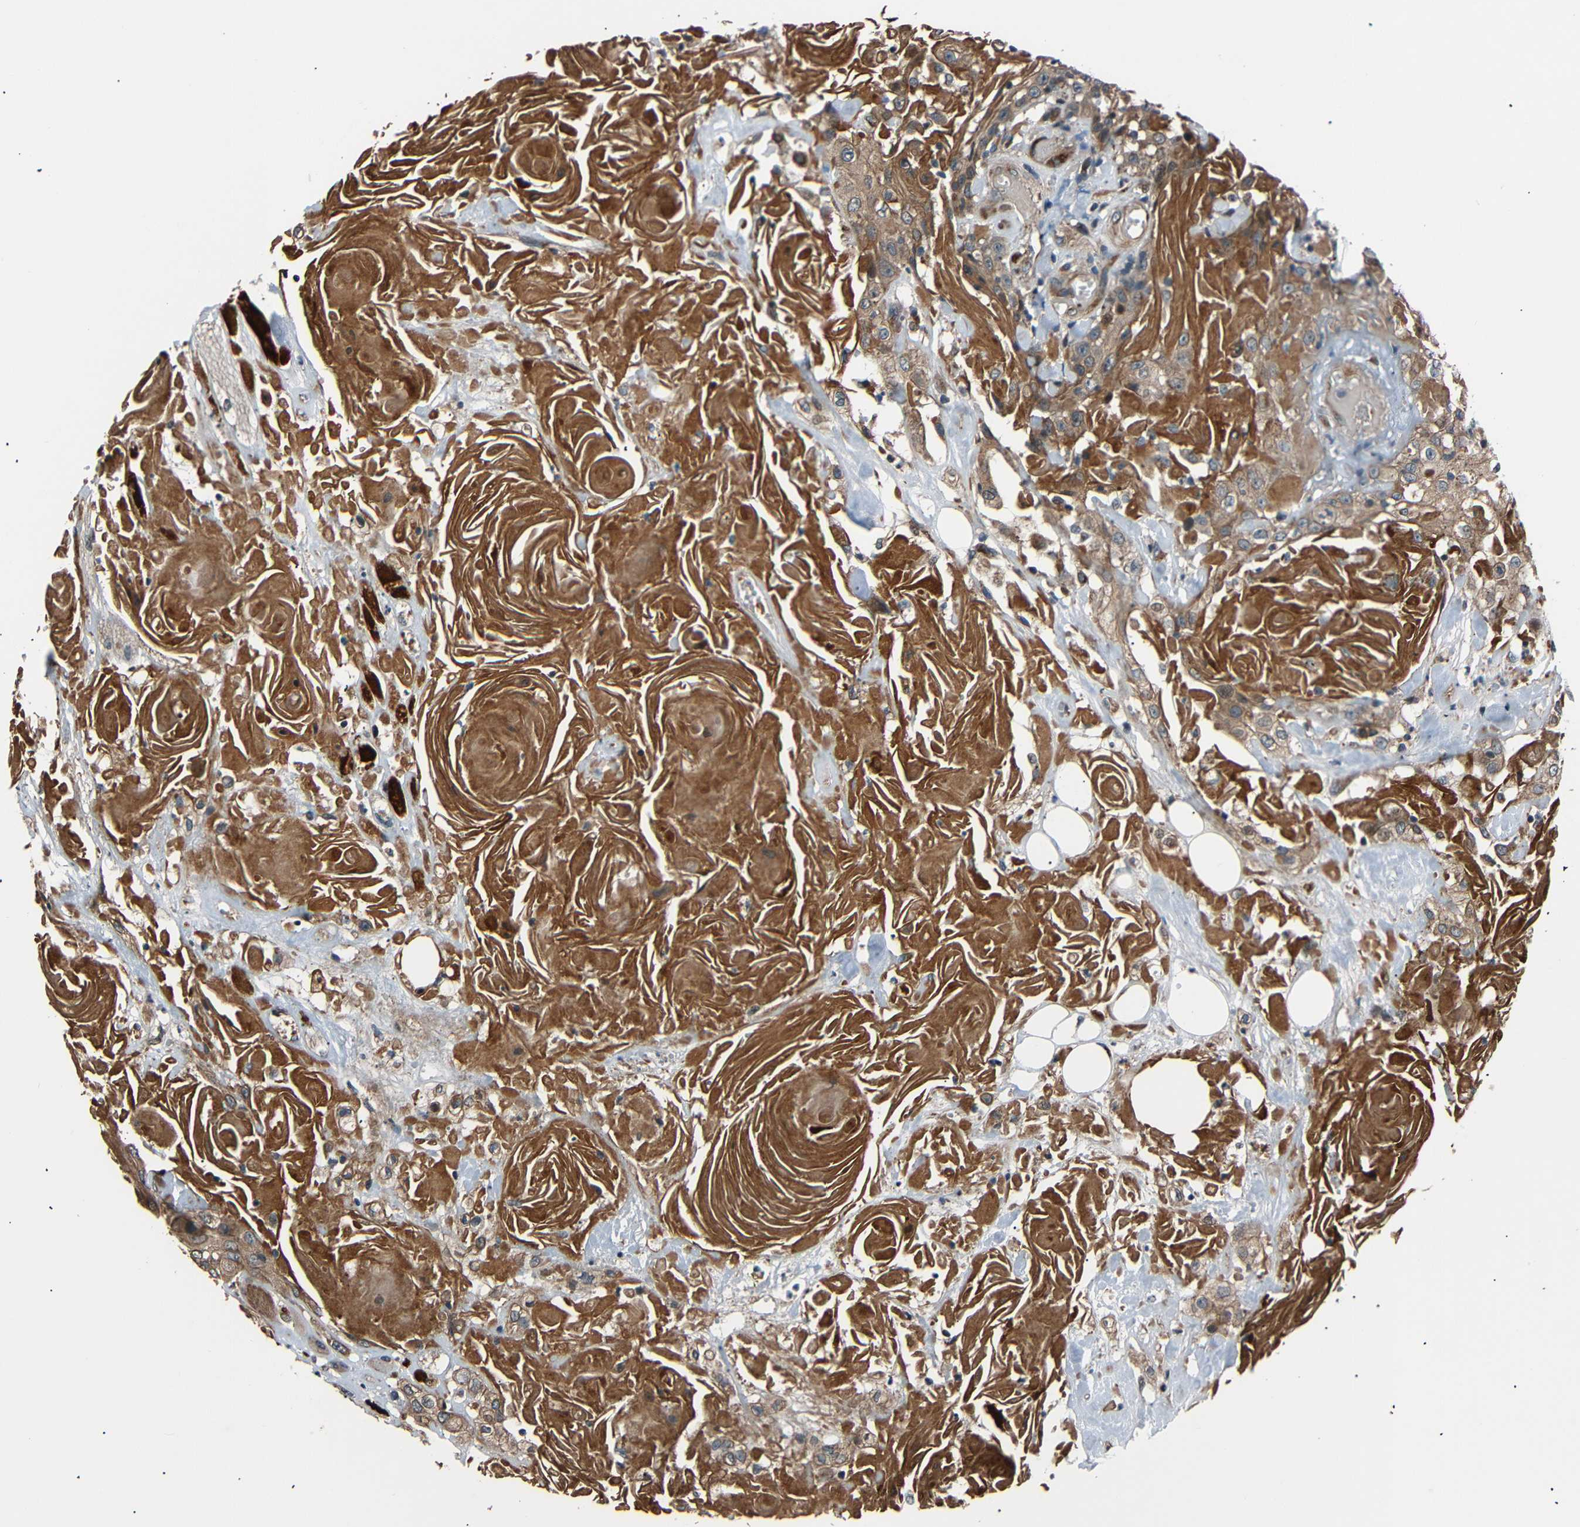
{"staining": {"intensity": "moderate", "quantity": "25%-75%", "location": "cytoplasmic/membranous"}, "tissue": "head and neck cancer", "cell_type": "Tumor cells", "image_type": "cancer", "snomed": [{"axis": "morphology", "description": "Squamous cell carcinoma, NOS"}, {"axis": "topography", "description": "Head-Neck"}], "caption": "Protein analysis of squamous cell carcinoma (head and neck) tissue displays moderate cytoplasmic/membranous positivity in about 25%-75% of tumor cells.", "gene": "AKAP9", "patient": {"sex": "female", "age": 84}}